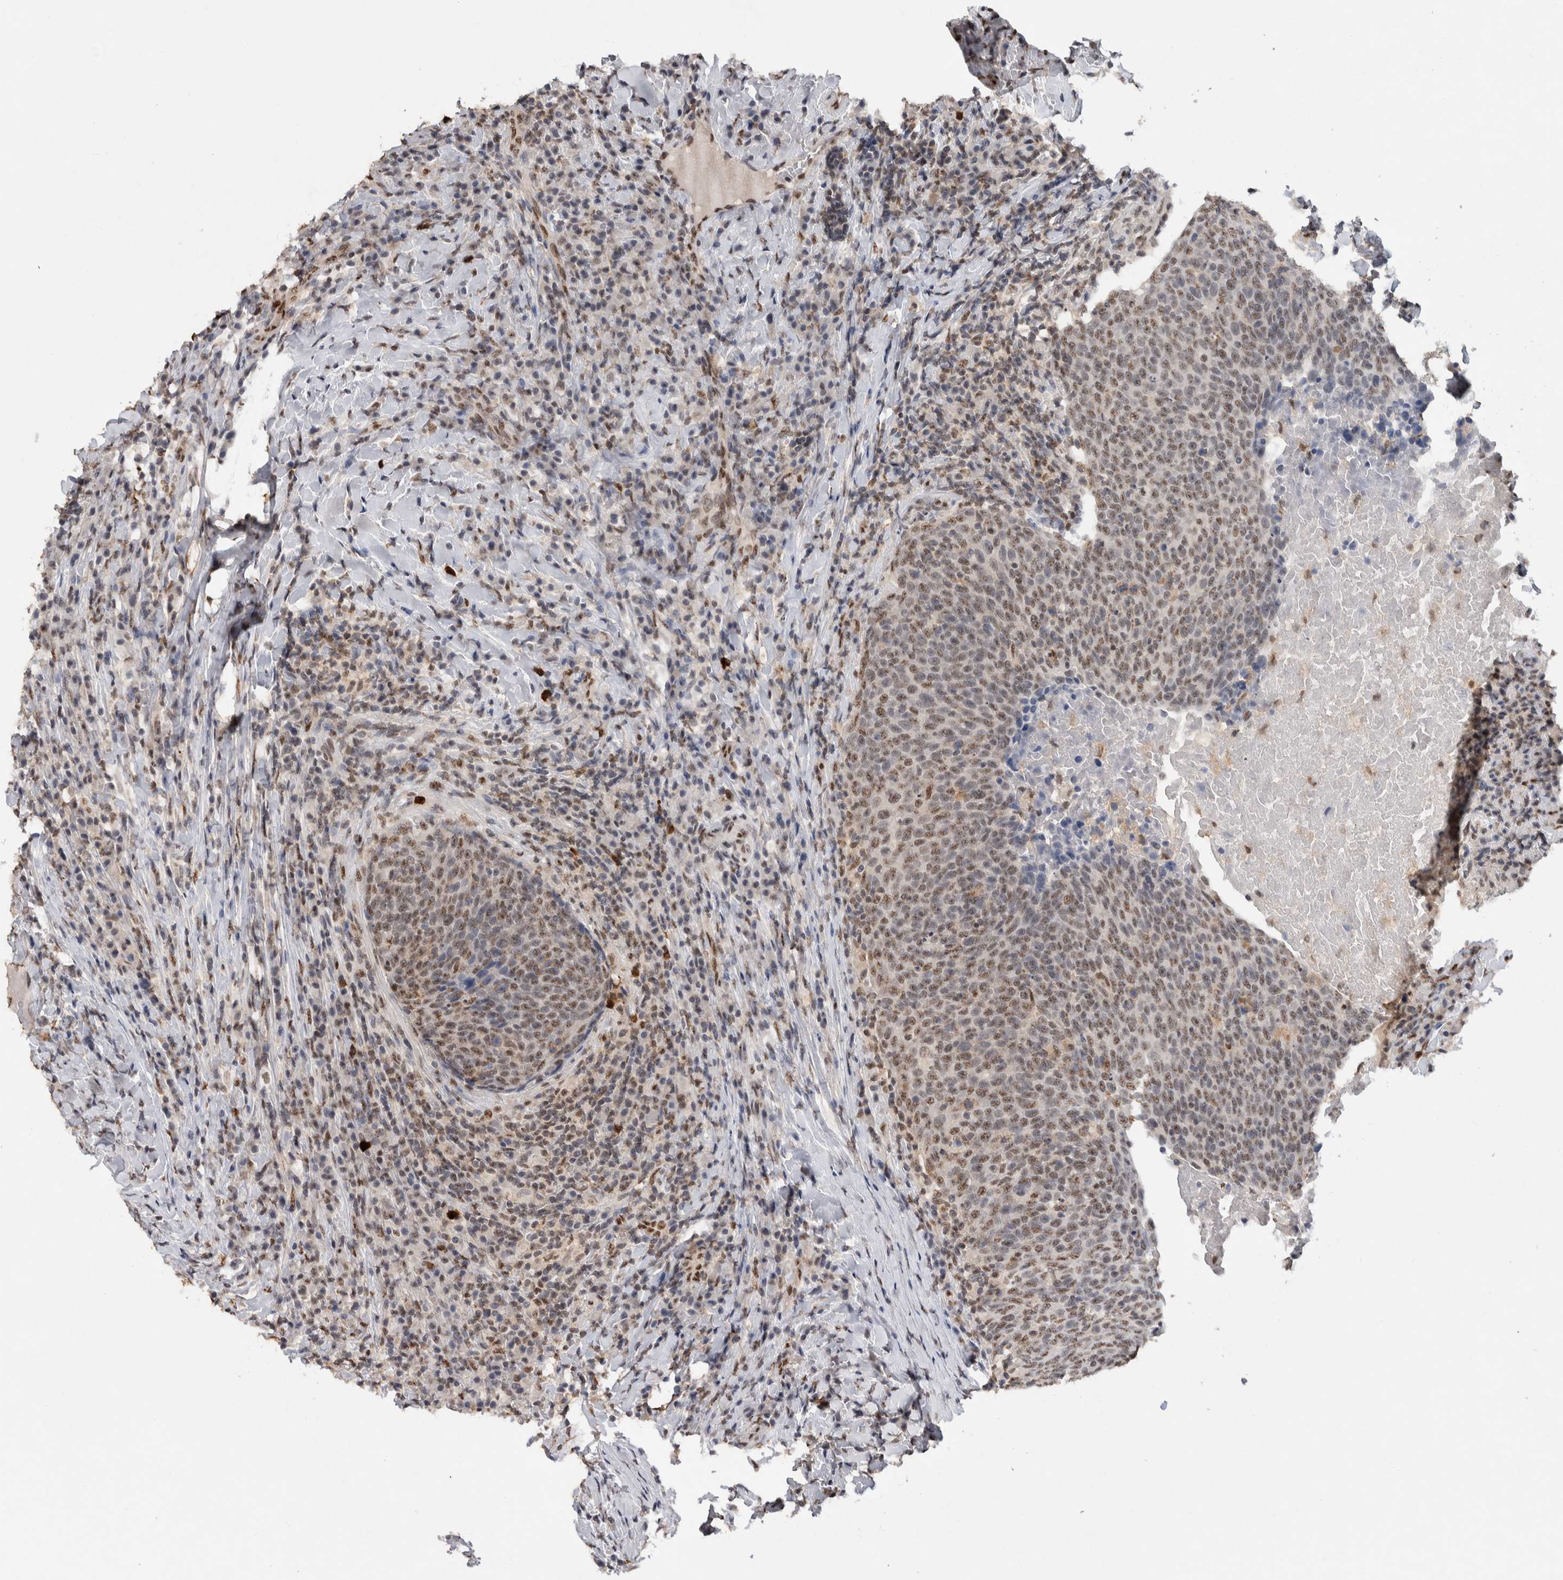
{"staining": {"intensity": "weak", "quantity": ">75%", "location": "nuclear"}, "tissue": "head and neck cancer", "cell_type": "Tumor cells", "image_type": "cancer", "snomed": [{"axis": "morphology", "description": "Squamous cell carcinoma, NOS"}, {"axis": "morphology", "description": "Squamous cell carcinoma, metastatic, NOS"}, {"axis": "topography", "description": "Lymph node"}, {"axis": "topography", "description": "Head-Neck"}], "caption": "Immunohistochemistry (DAB) staining of head and neck squamous cell carcinoma displays weak nuclear protein expression in about >75% of tumor cells. (DAB (3,3'-diaminobenzidine) IHC, brown staining for protein, blue staining for nuclei).", "gene": "RPS6KA2", "patient": {"sex": "male", "age": 62}}